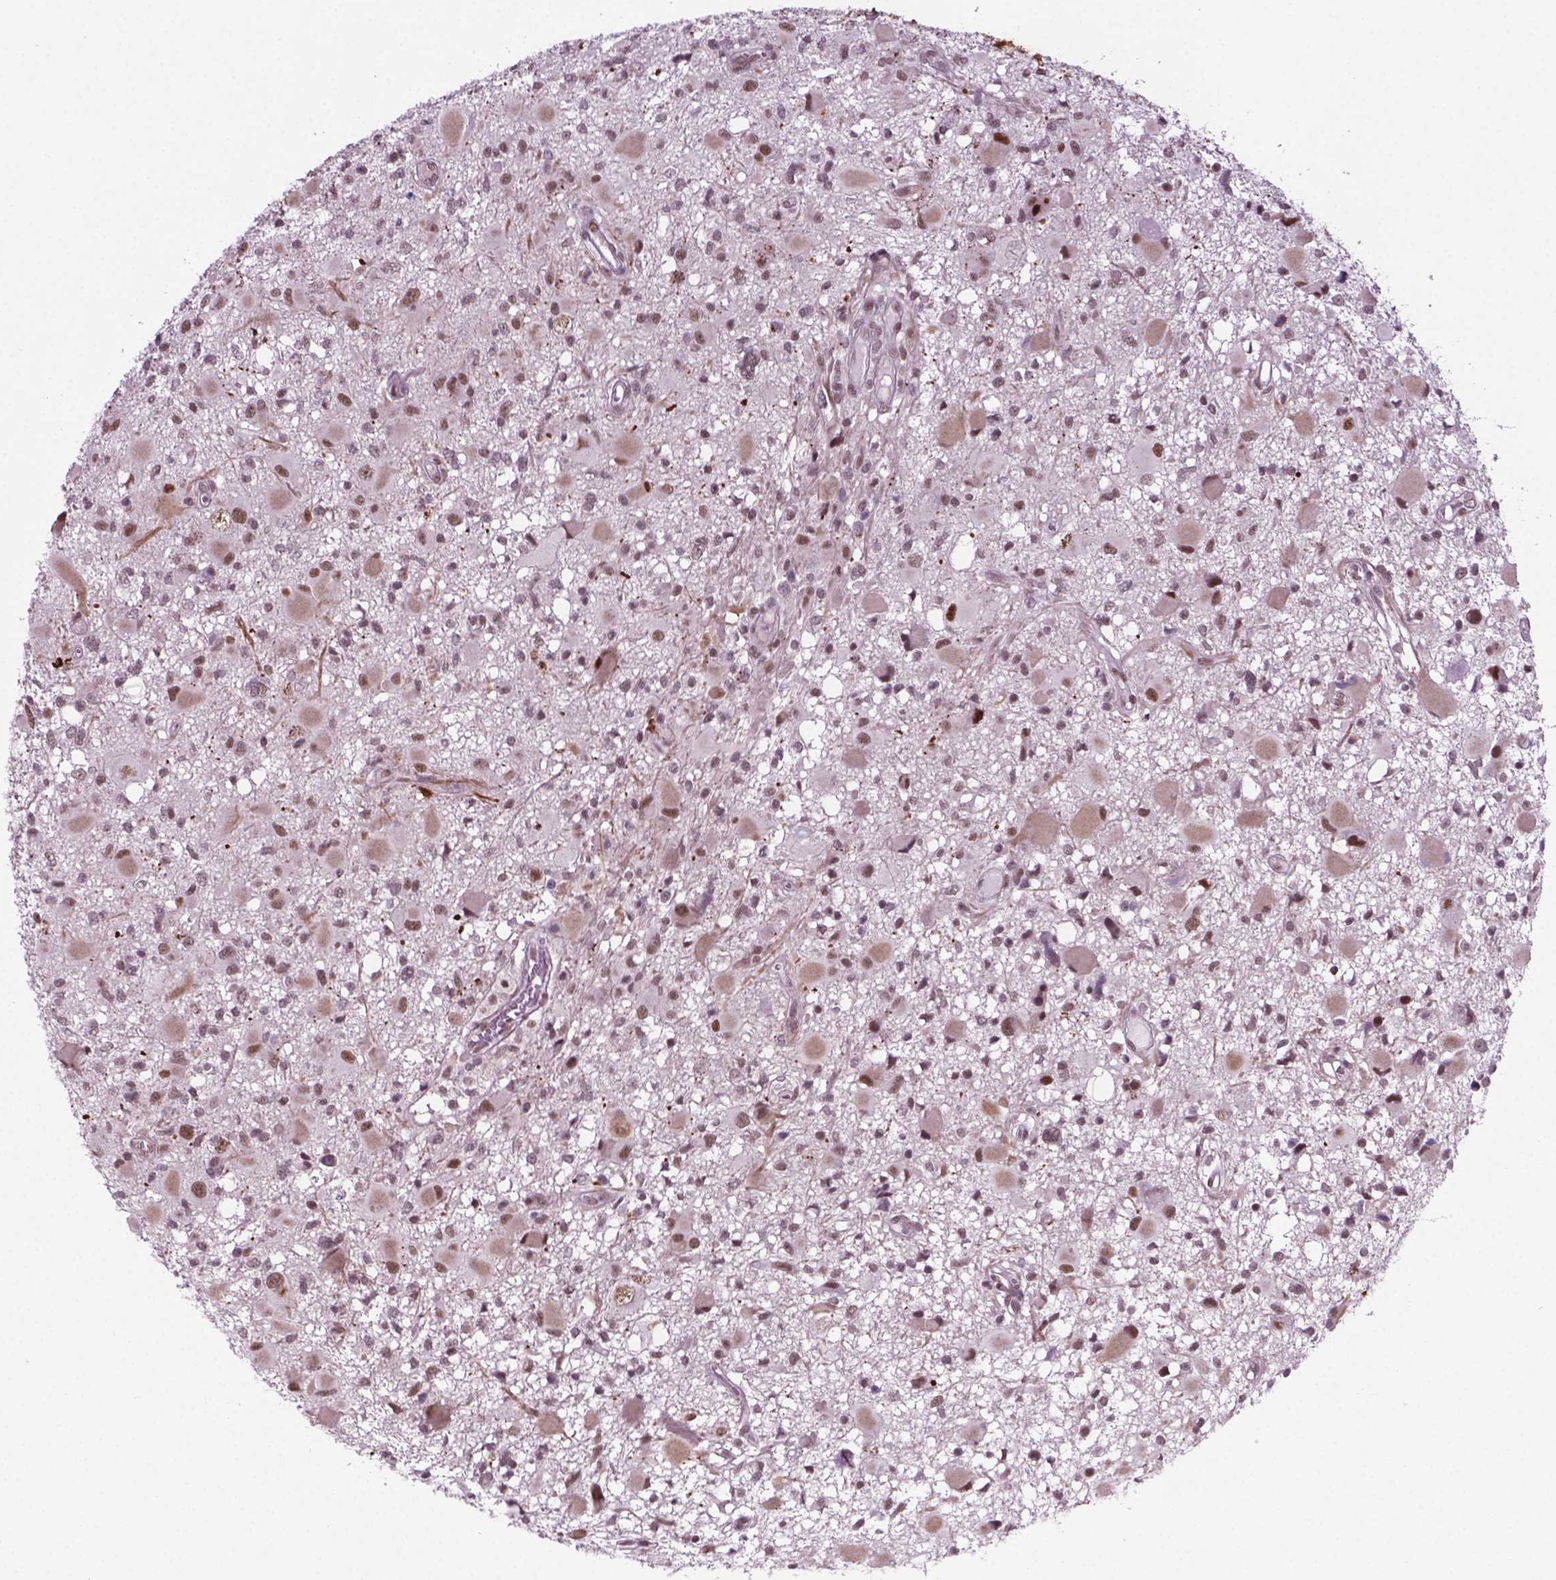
{"staining": {"intensity": "moderate", "quantity": ">75%", "location": "nuclear"}, "tissue": "glioma", "cell_type": "Tumor cells", "image_type": "cancer", "snomed": [{"axis": "morphology", "description": "Glioma, malignant, High grade"}, {"axis": "topography", "description": "Brain"}], "caption": "Human malignant high-grade glioma stained with a brown dye shows moderate nuclear positive staining in about >75% of tumor cells.", "gene": "PHAX", "patient": {"sex": "male", "age": 54}}